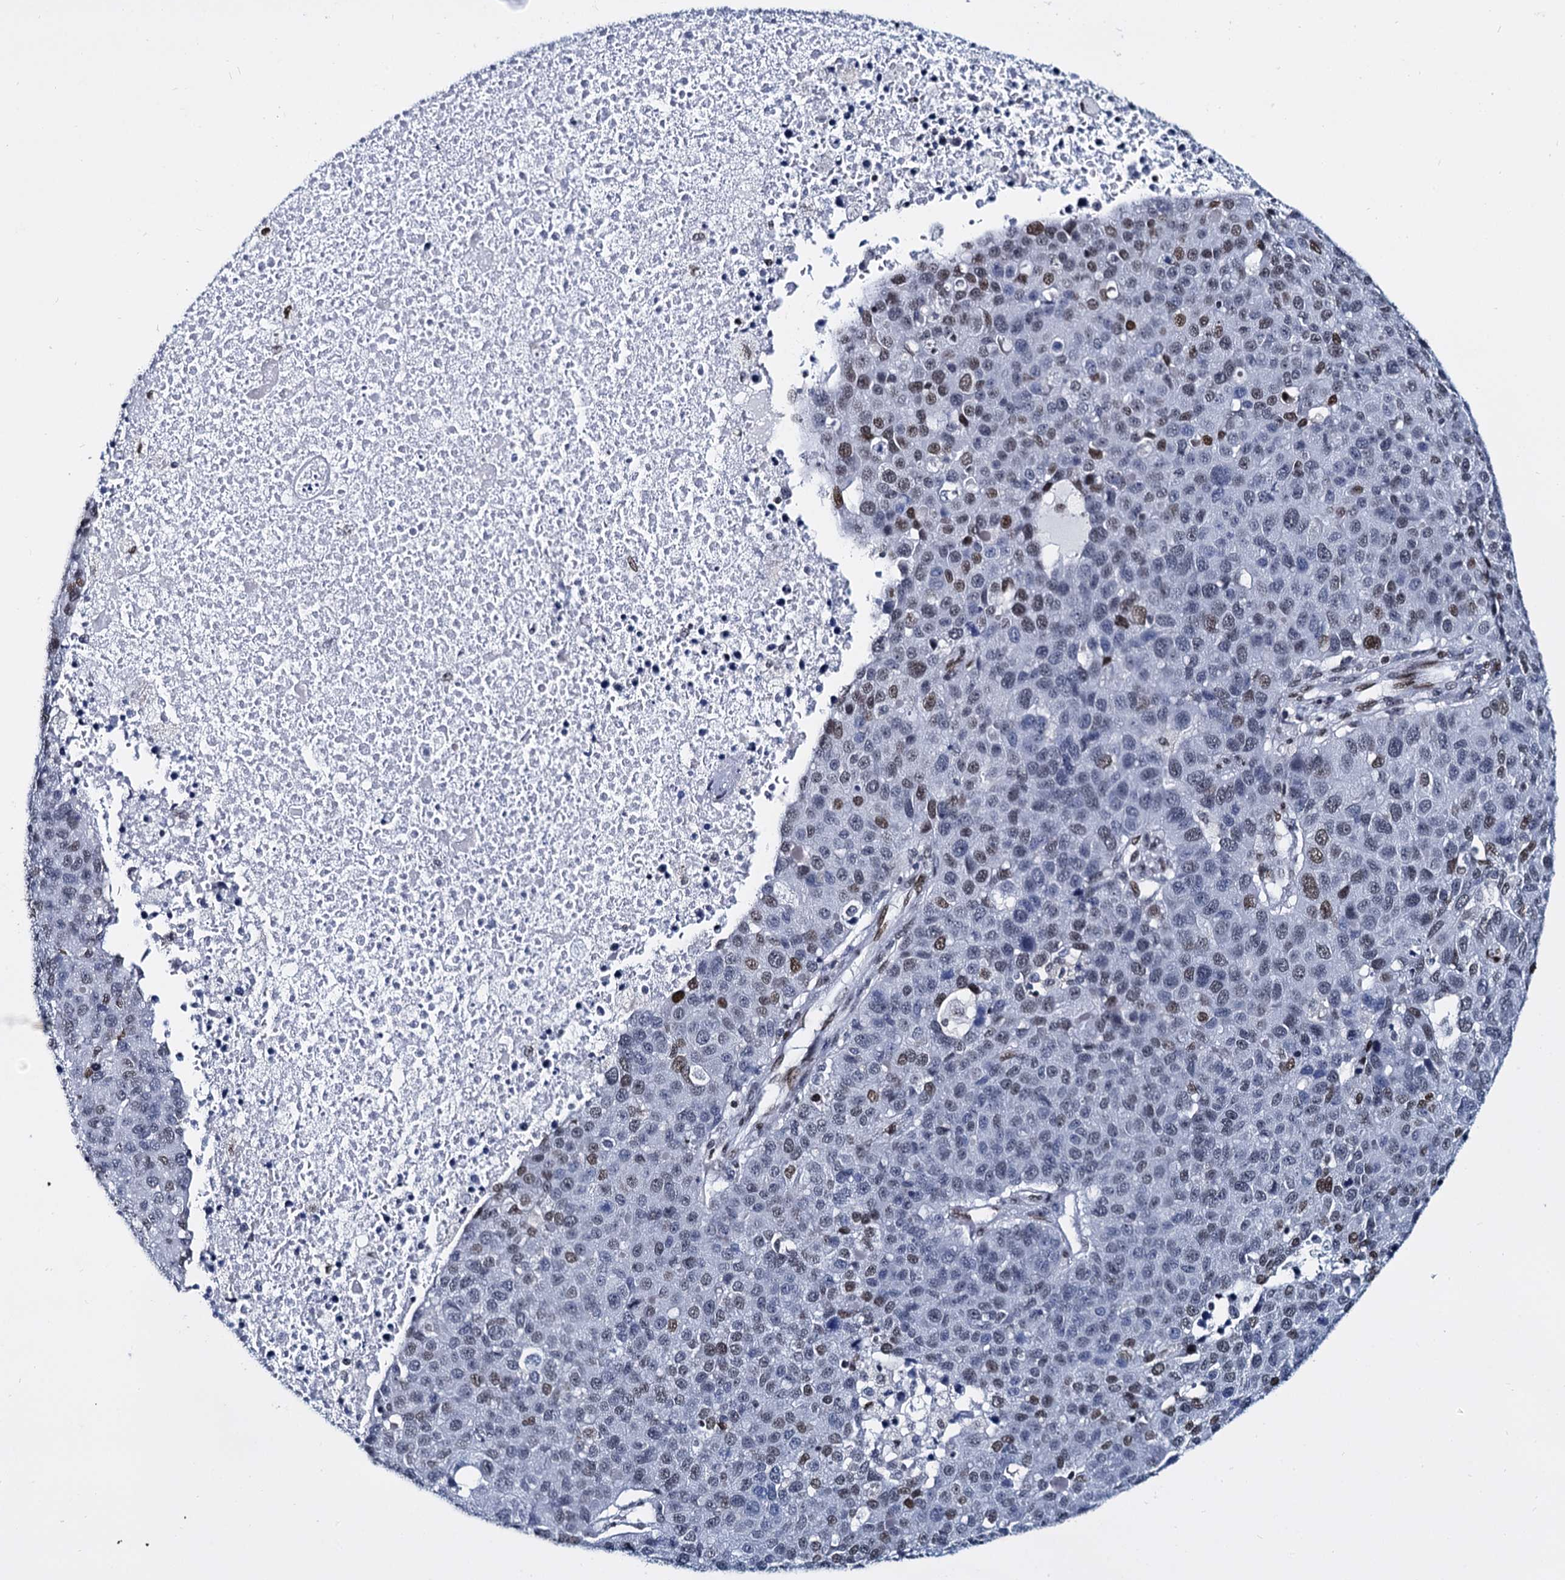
{"staining": {"intensity": "moderate", "quantity": "<25%", "location": "nuclear"}, "tissue": "pancreatic cancer", "cell_type": "Tumor cells", "image_type": "cancer", "snomed": [{"axis": "morphology", "description": "Adenocarcinoma, NOS"}, {"axis": "topography", "description": "Pancreas"}], "caption": "Tumor cells show low levels of moderate nuclear expression in about <25% of cells in pancreatic cancer (adenocarcinoma).", "gene": "CMAS", "patient": {"sex": "female", "age": 61}}